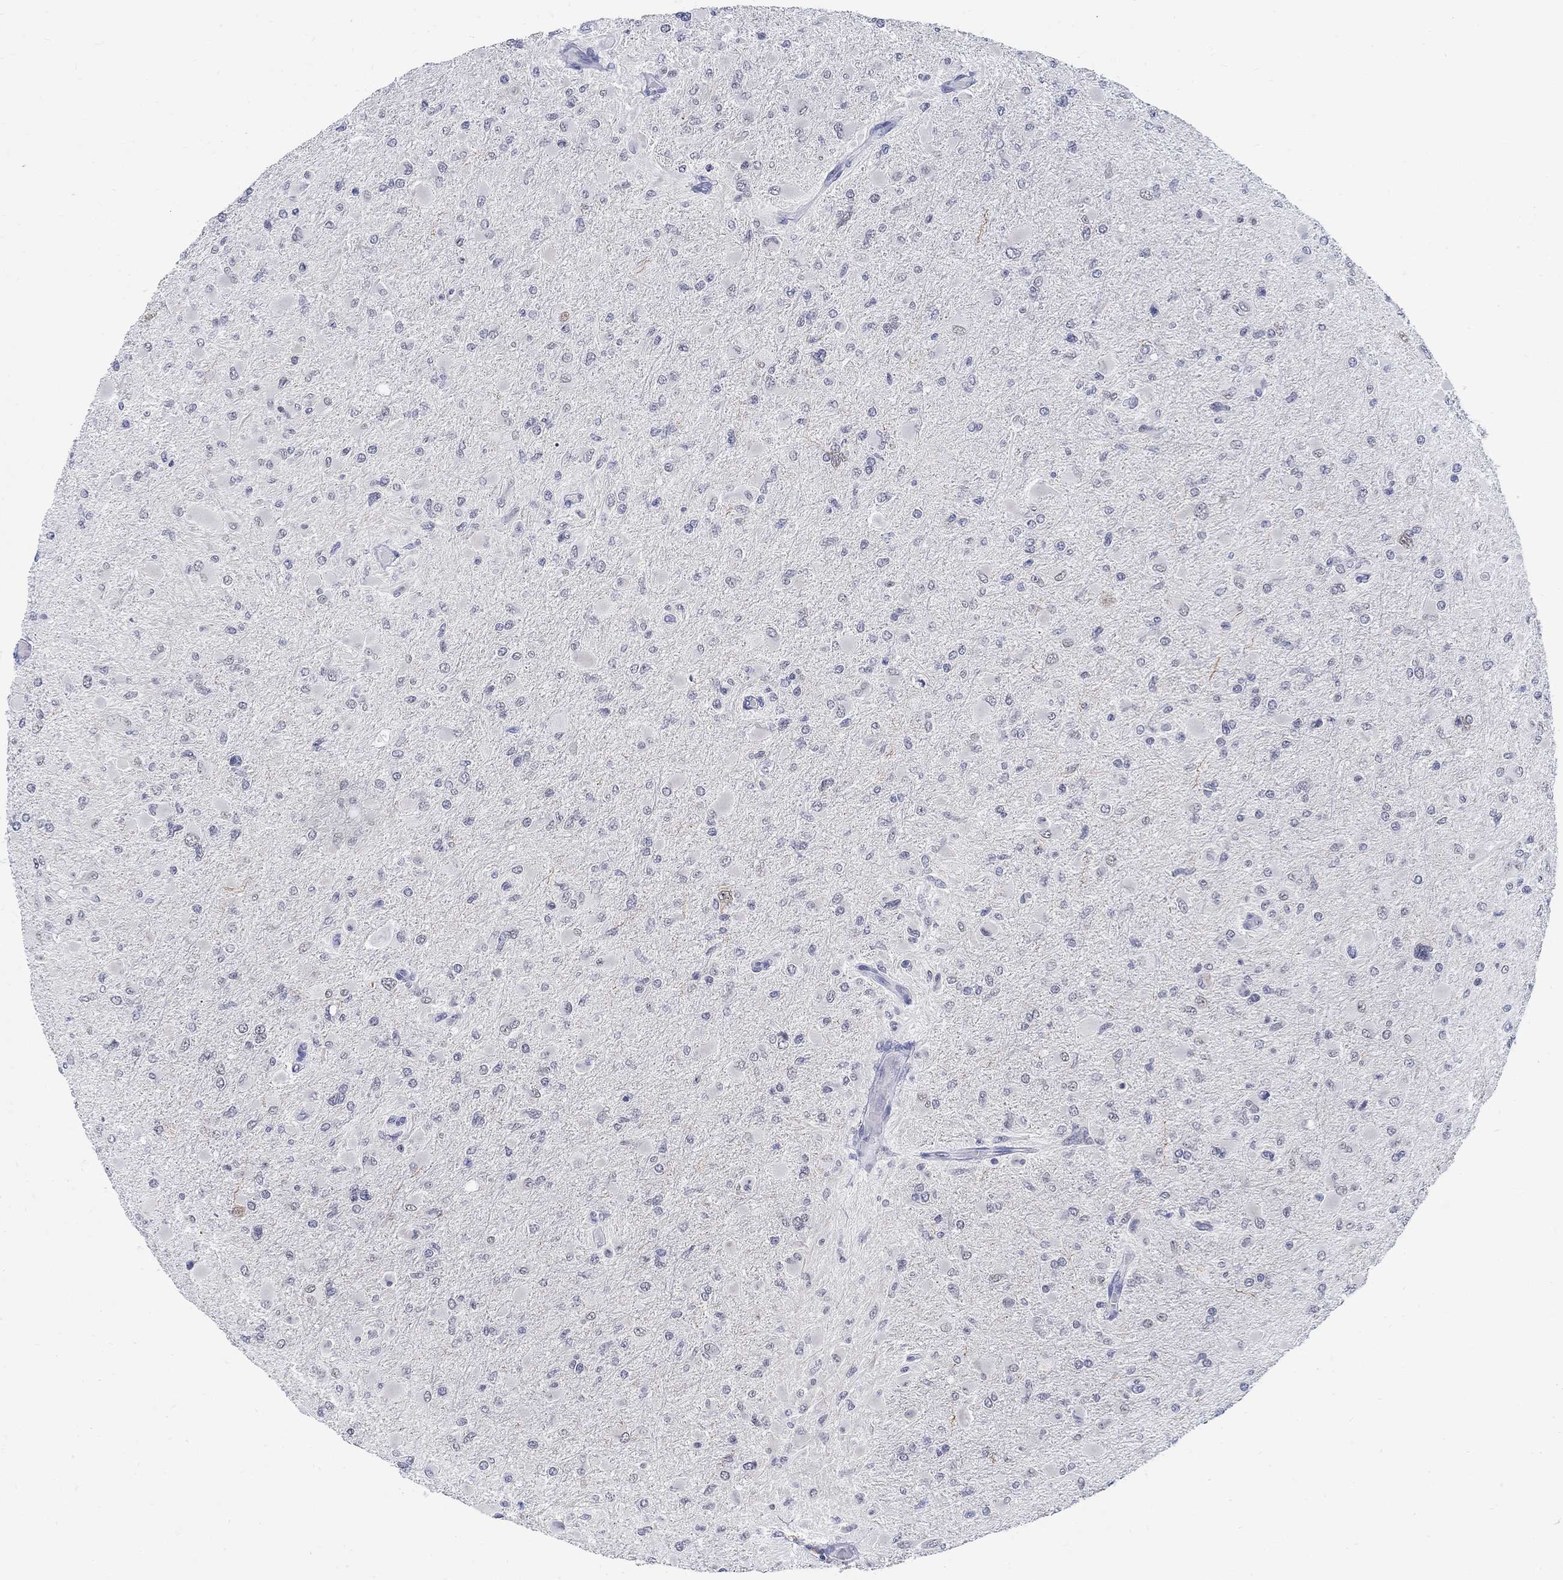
{"staining": {"intensity": "negative", "quantity": "none", "location": "none"}, "tissue": "glioma", "cell_type": "Tumor cells", "image_type": "cancer", "snomed": [{"axis": "morphology", "description": "Glioma, malignant, High grade"}, {"axis": "topography", "description": "Cerebral cortex"}], "caption": "Immunohistochemical staining of glioma displays no significant staining in tumor cells.", "gene": "ANKS1B", "patient": {"sex": "female", "age": 36}}